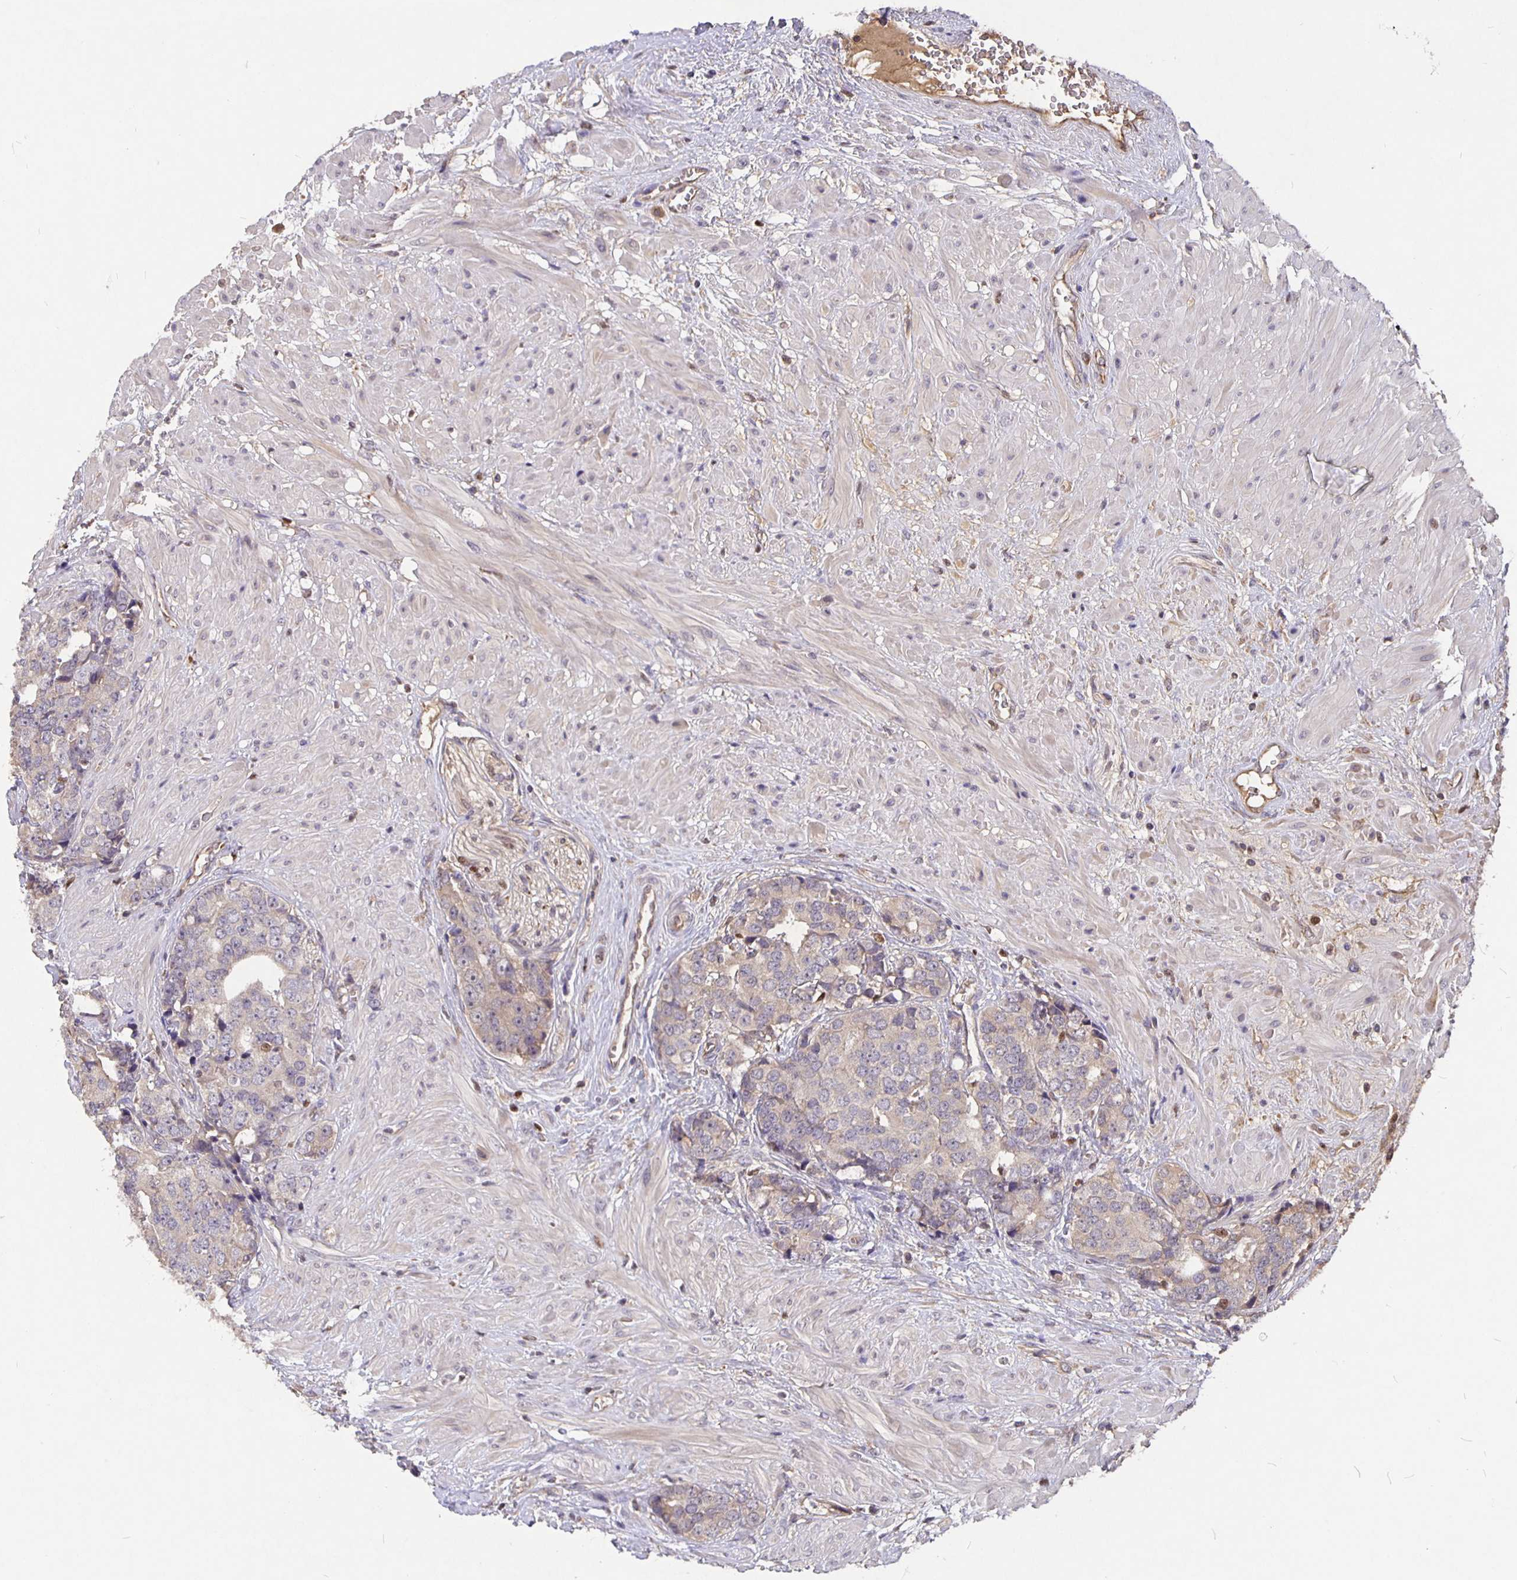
{"staining": {"intensity": "weak", "quantity": "<25%", "location": "cytoplasmic/membranous"}, "tissue": "prostate cancer", "cell_type": "Tumor cells", "image_type": "cancer", "snomed": [{"axis": "morphology", "description": "Adenocarcinoma, High grade"}, {"axis": "topography", "description": "Prostate"}], "caption": "IHC photomicrograph of neoplastic tissue: human prostate cancer stained with DAB (3,3'-diaminobenzidine) reveals no significant protein positivity in tumor cells.", "gene": "NOG", "patient": {"sex": "male", "age": 71}}